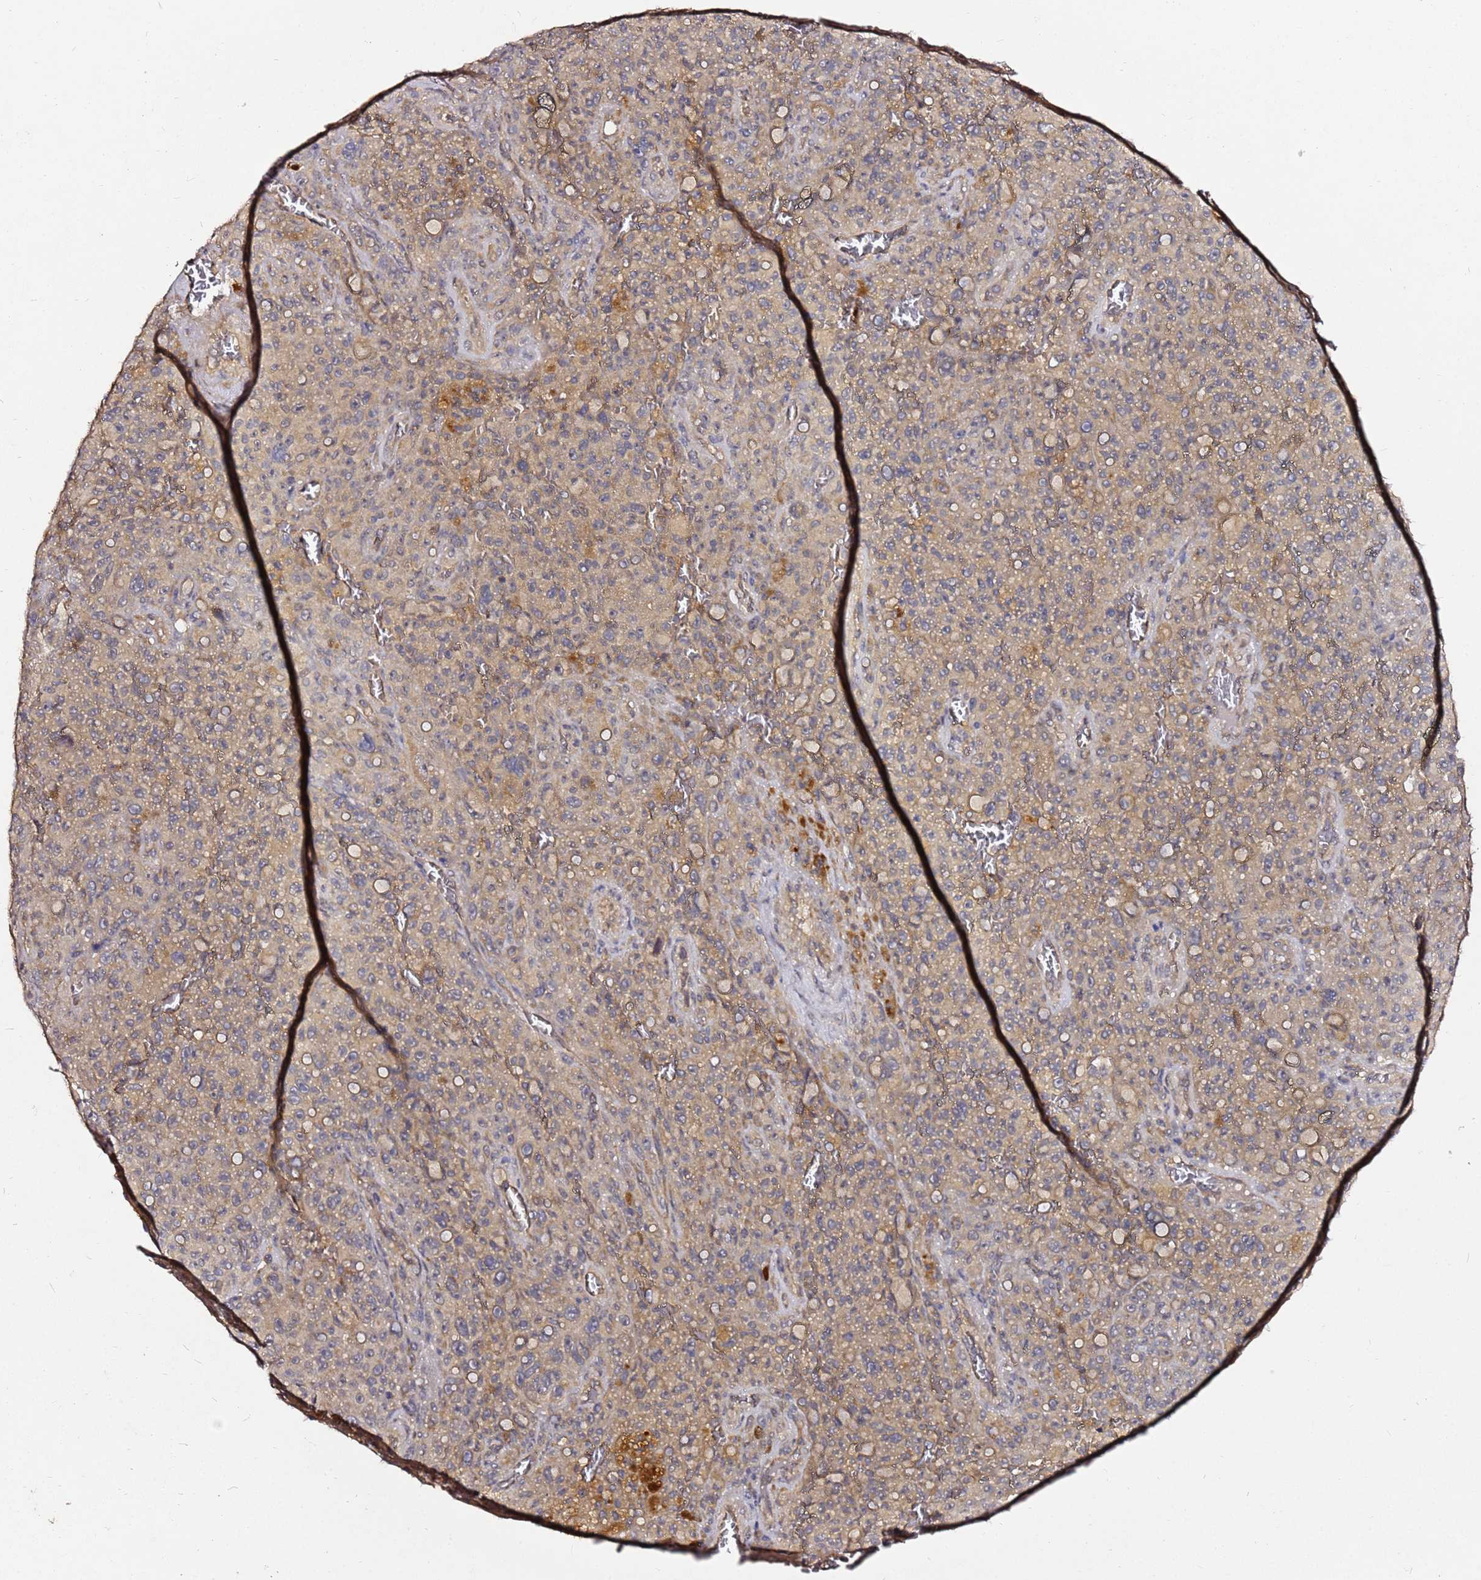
{"staining": {"intensity": "moderate", "quantity": "<25%", "location": "cytoplasmic/membranous"}, "tissue": "melanoma", "cell_type": "Tumor cells", "image_type": "cancer", "snomed": [{"axis": "morphology", "description": "Malignant melanoma, NOS"}, {"axis": "topography", "description": "Skin"}], "caption": "Immunohistochemical staining of human melanoma exhibits moderate cytoplasmic/membranous protein expression in about <25% of tumor cells.", "gene": "C6orf136", "patient": {"sex": "female", "age": 82}}